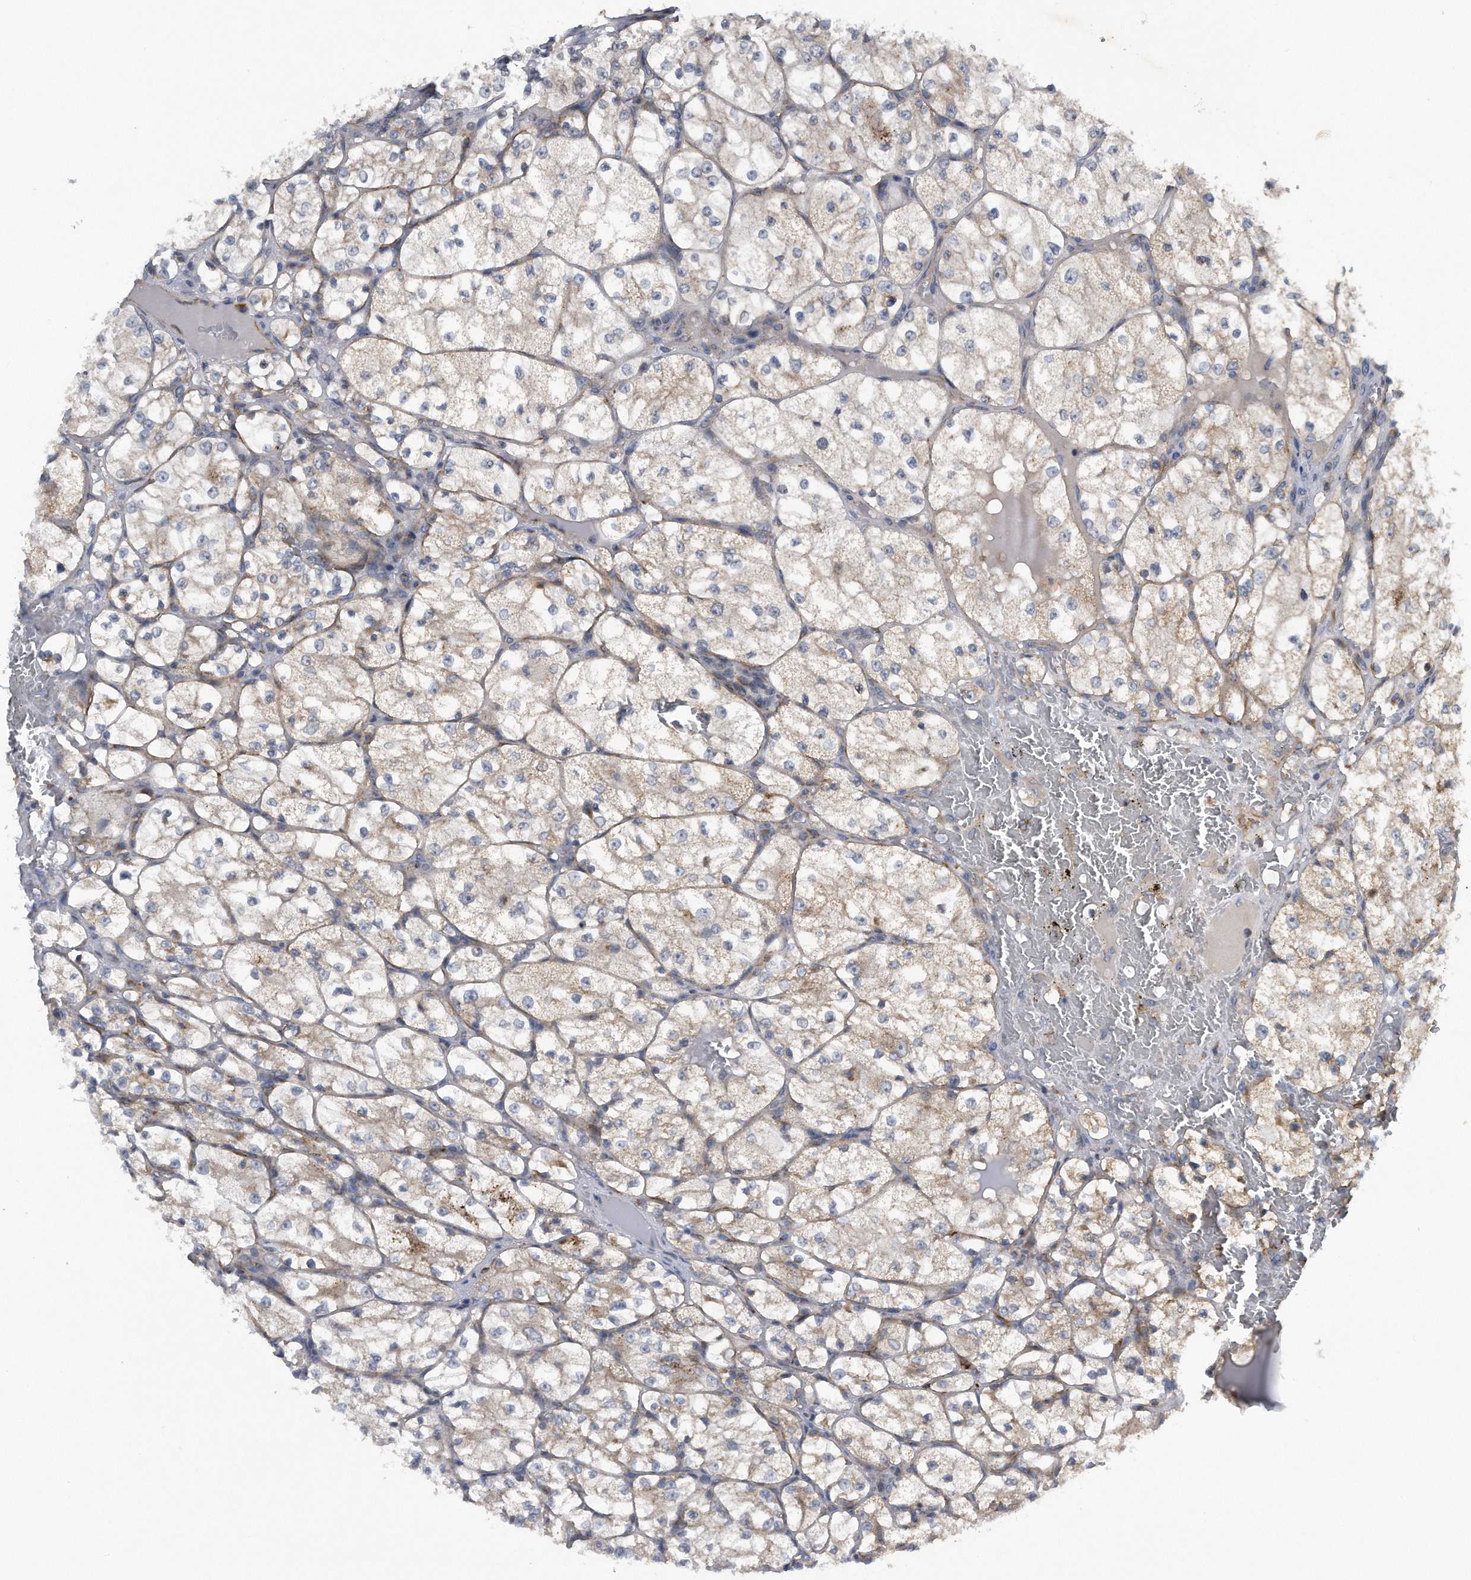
{"staining": {"intensity": "weak", "quantity": "25%-75%", "location": "cytoplasmic/membranous"}, "tissue": "renal cancer", "cell_type": "Tumor cells", "image_type": "cancer", "snomed": [{"axis": "morphology", "description": "Adenocarcinoma, NOS"}, {"axis": "topography", "description": "Kidney"}], "caption": "Tumor cells show low levels of weak cytoplasmic/membranous positivity in about 25%-75% of cells in renal cancer.", "gene": "LYRM4", "patient": {"sex": "female", "age": 69}}